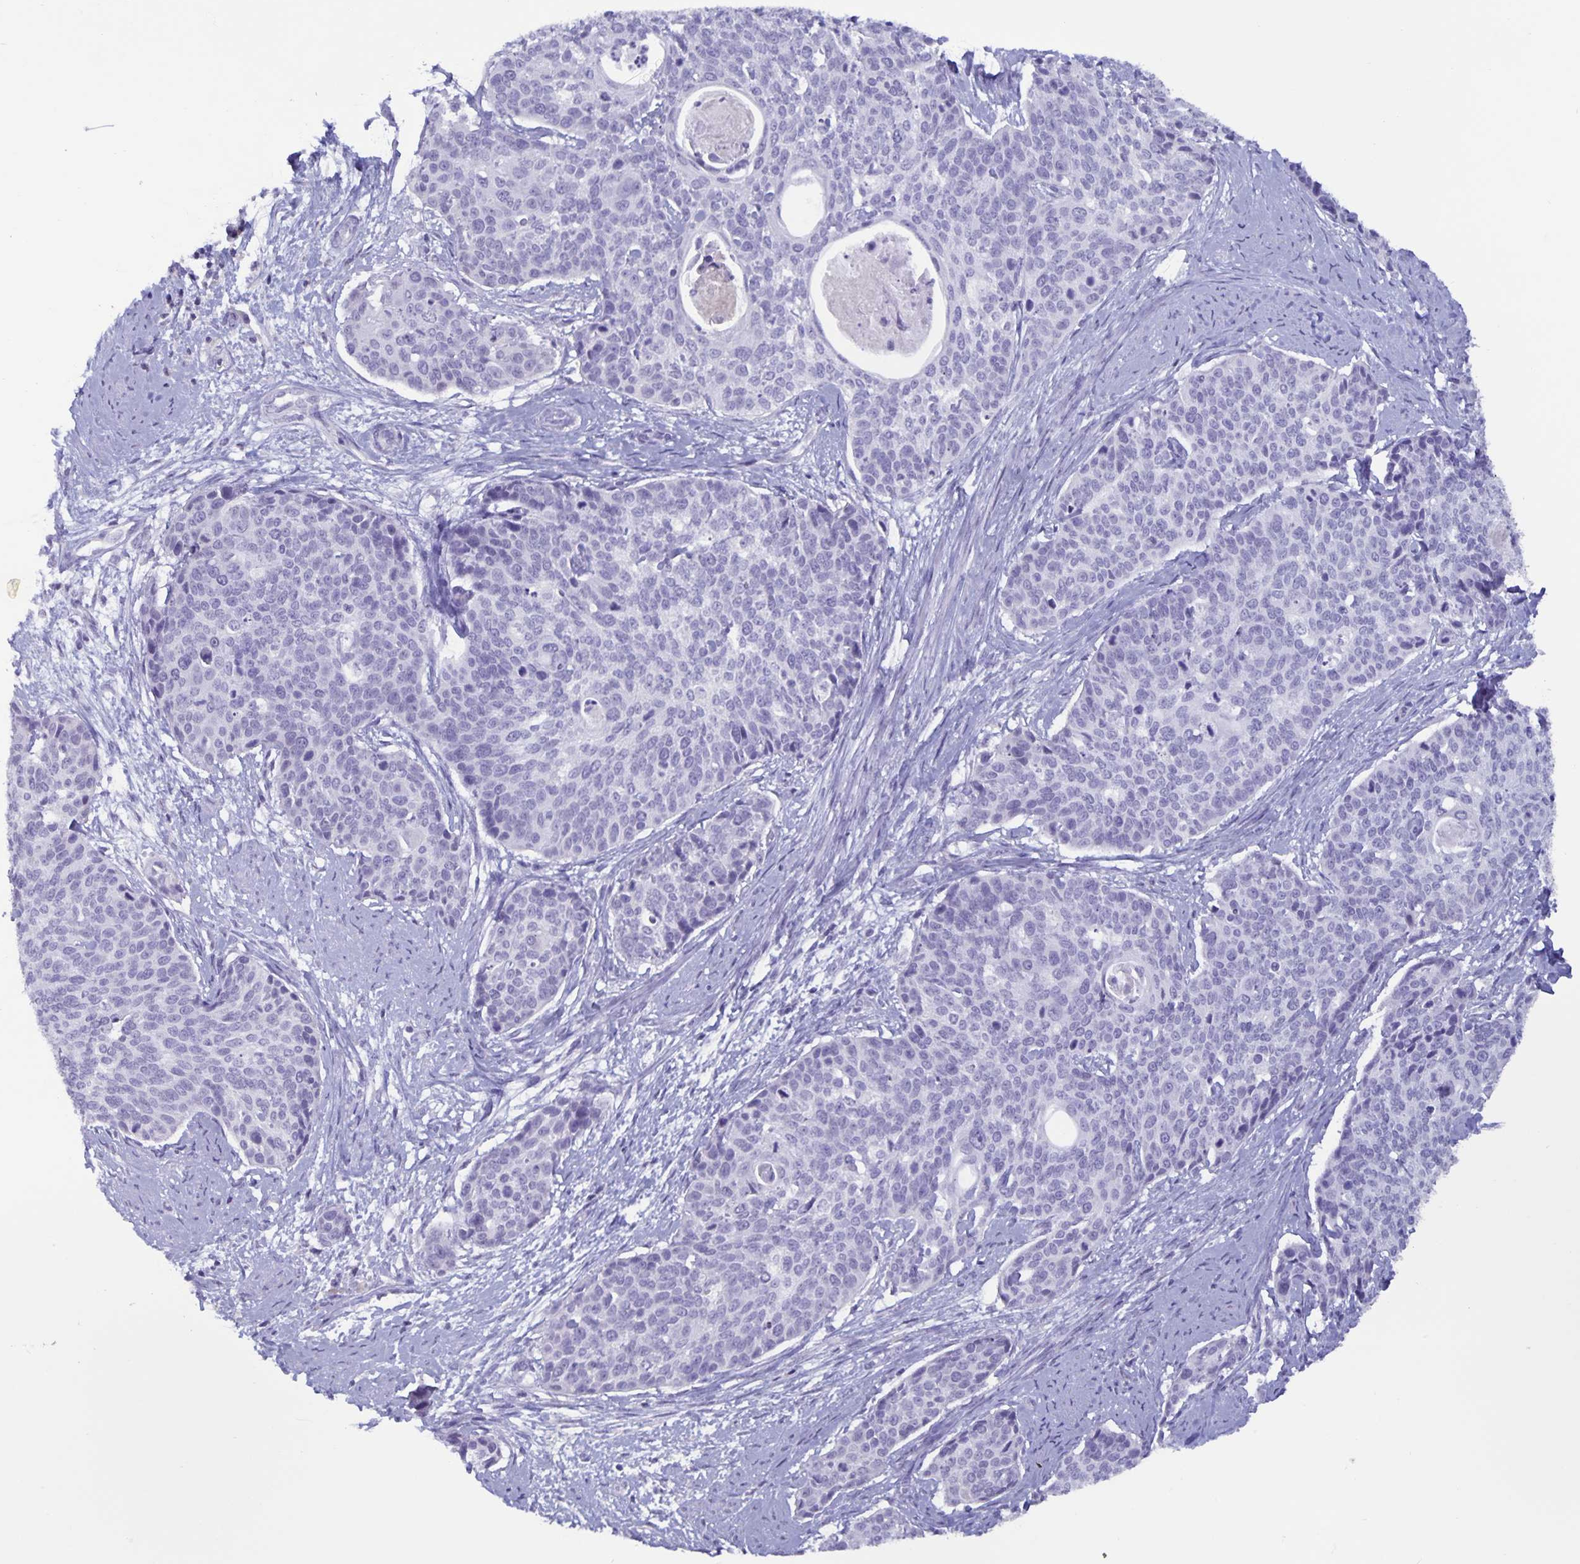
{"staining": {"intensity": "negative", "quantity": "none", "location": "none"}, "tissue": "cervical cancer", "cell_type": "Tumor cells", "image_type": "cancer", "snomed": [{"axis": "morphology", "description": "Squamous cell carcinoma, NOS"}, {"axis": "topography", "description": "Cervix"}], "caption": "An immunohistochemistry image of squamous cell carcinoma (cervical) is shown. There is no staining in tumor cells of squamous cell carcinoma (cervical). (Brightfield microscopy of DAB (3,3'-diaminobenzidine) immunohistochemistry (IHC) at high magnification).", "gene": "BPIFA3", "patient": {"sex": "female", "age": 69}}